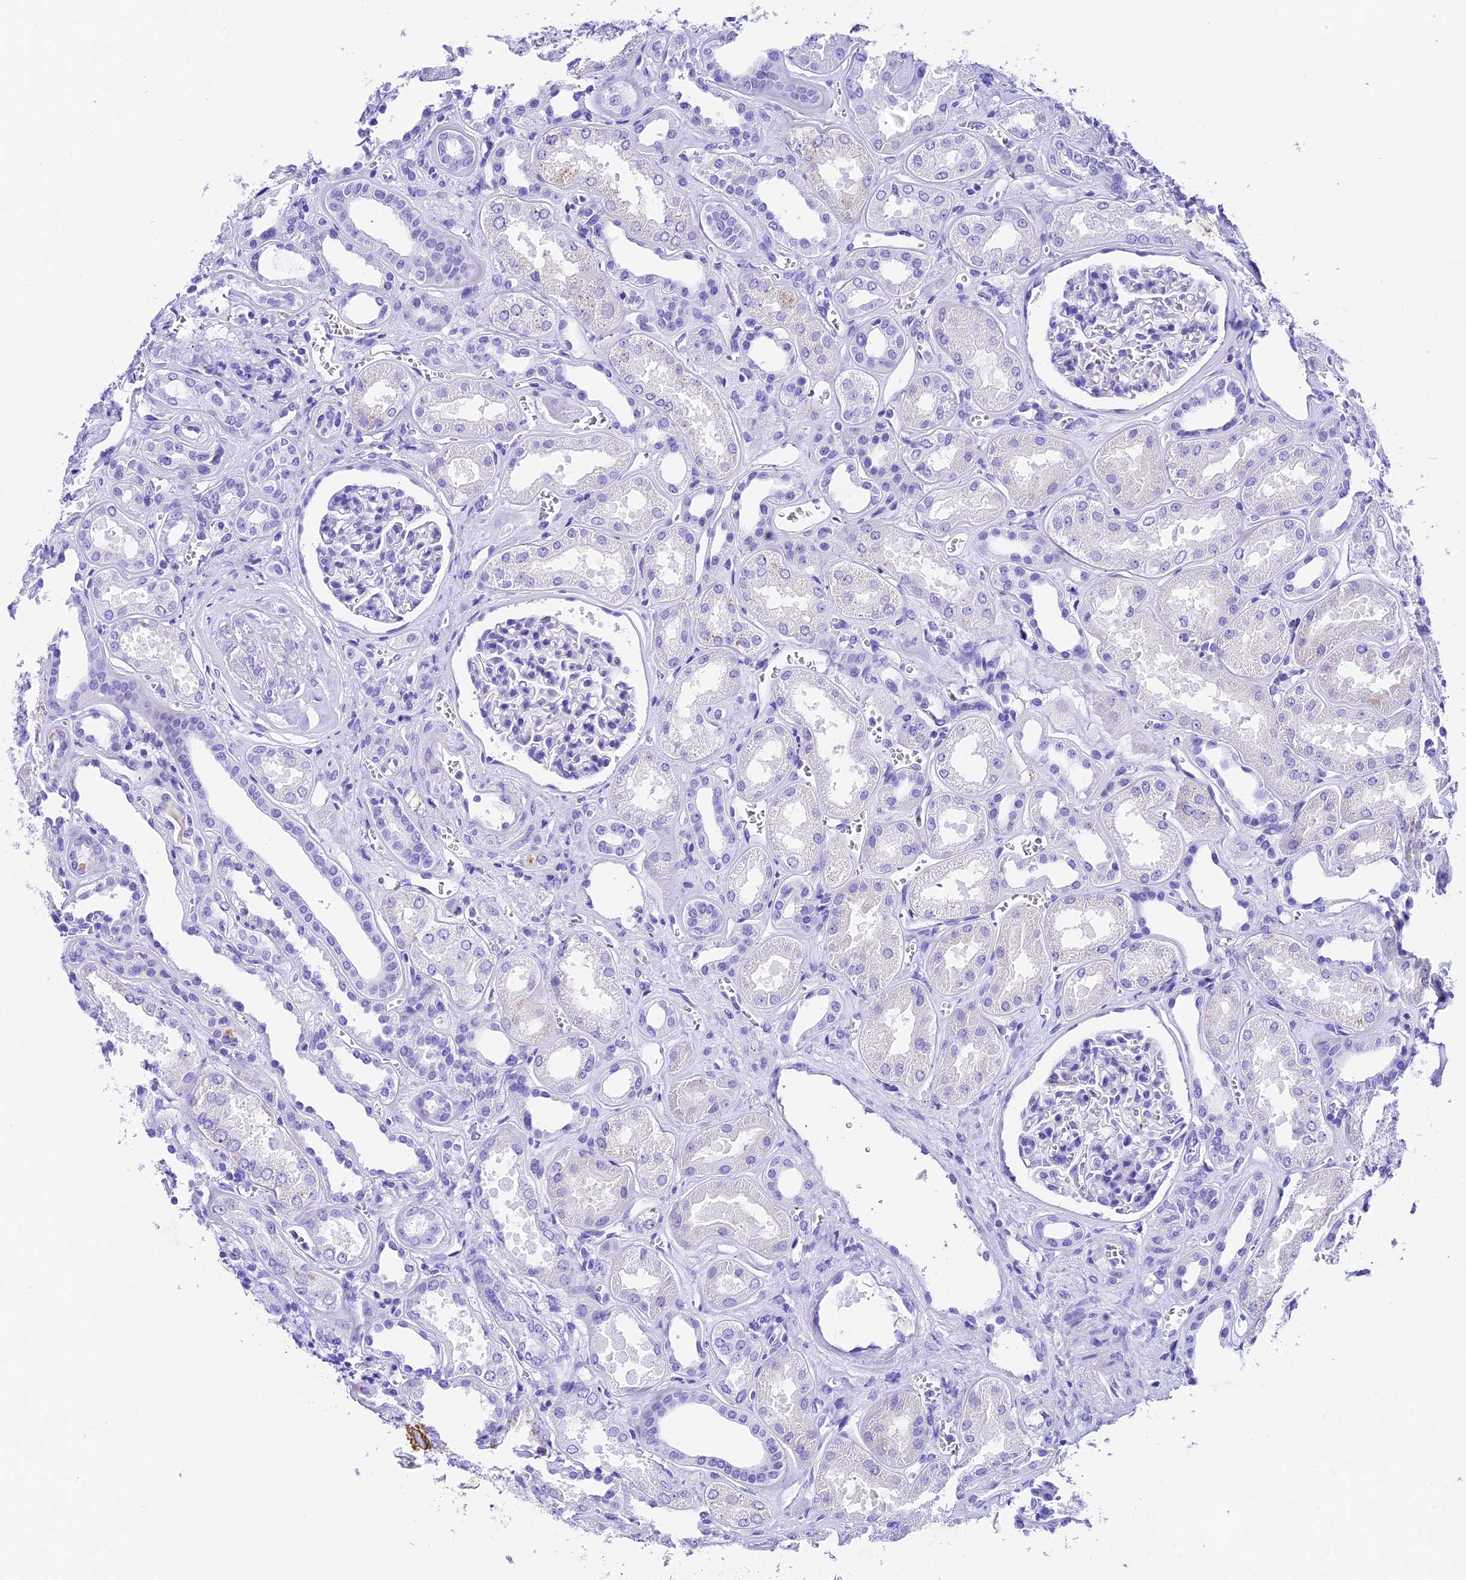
{"staining": {"intensity": "negative", "quantity": "none", "location": "none"}, "tissue": "kidney", "cell_type": "Cells in glomeruli", "image_type": "normal", "snomed": [{"axis": "morphology", "description": "Normal tissue, NOS"}, {"axis": "morphology", "description": "Adenocarcinoma, NOS"}, {"axis": "topography", "description": "Kidney"}], "caption": "The image shows no staining of cells in glomeruli in normal kidney.", "gene": "PSG11", "patient": {"sex": "female", "age": 68}}